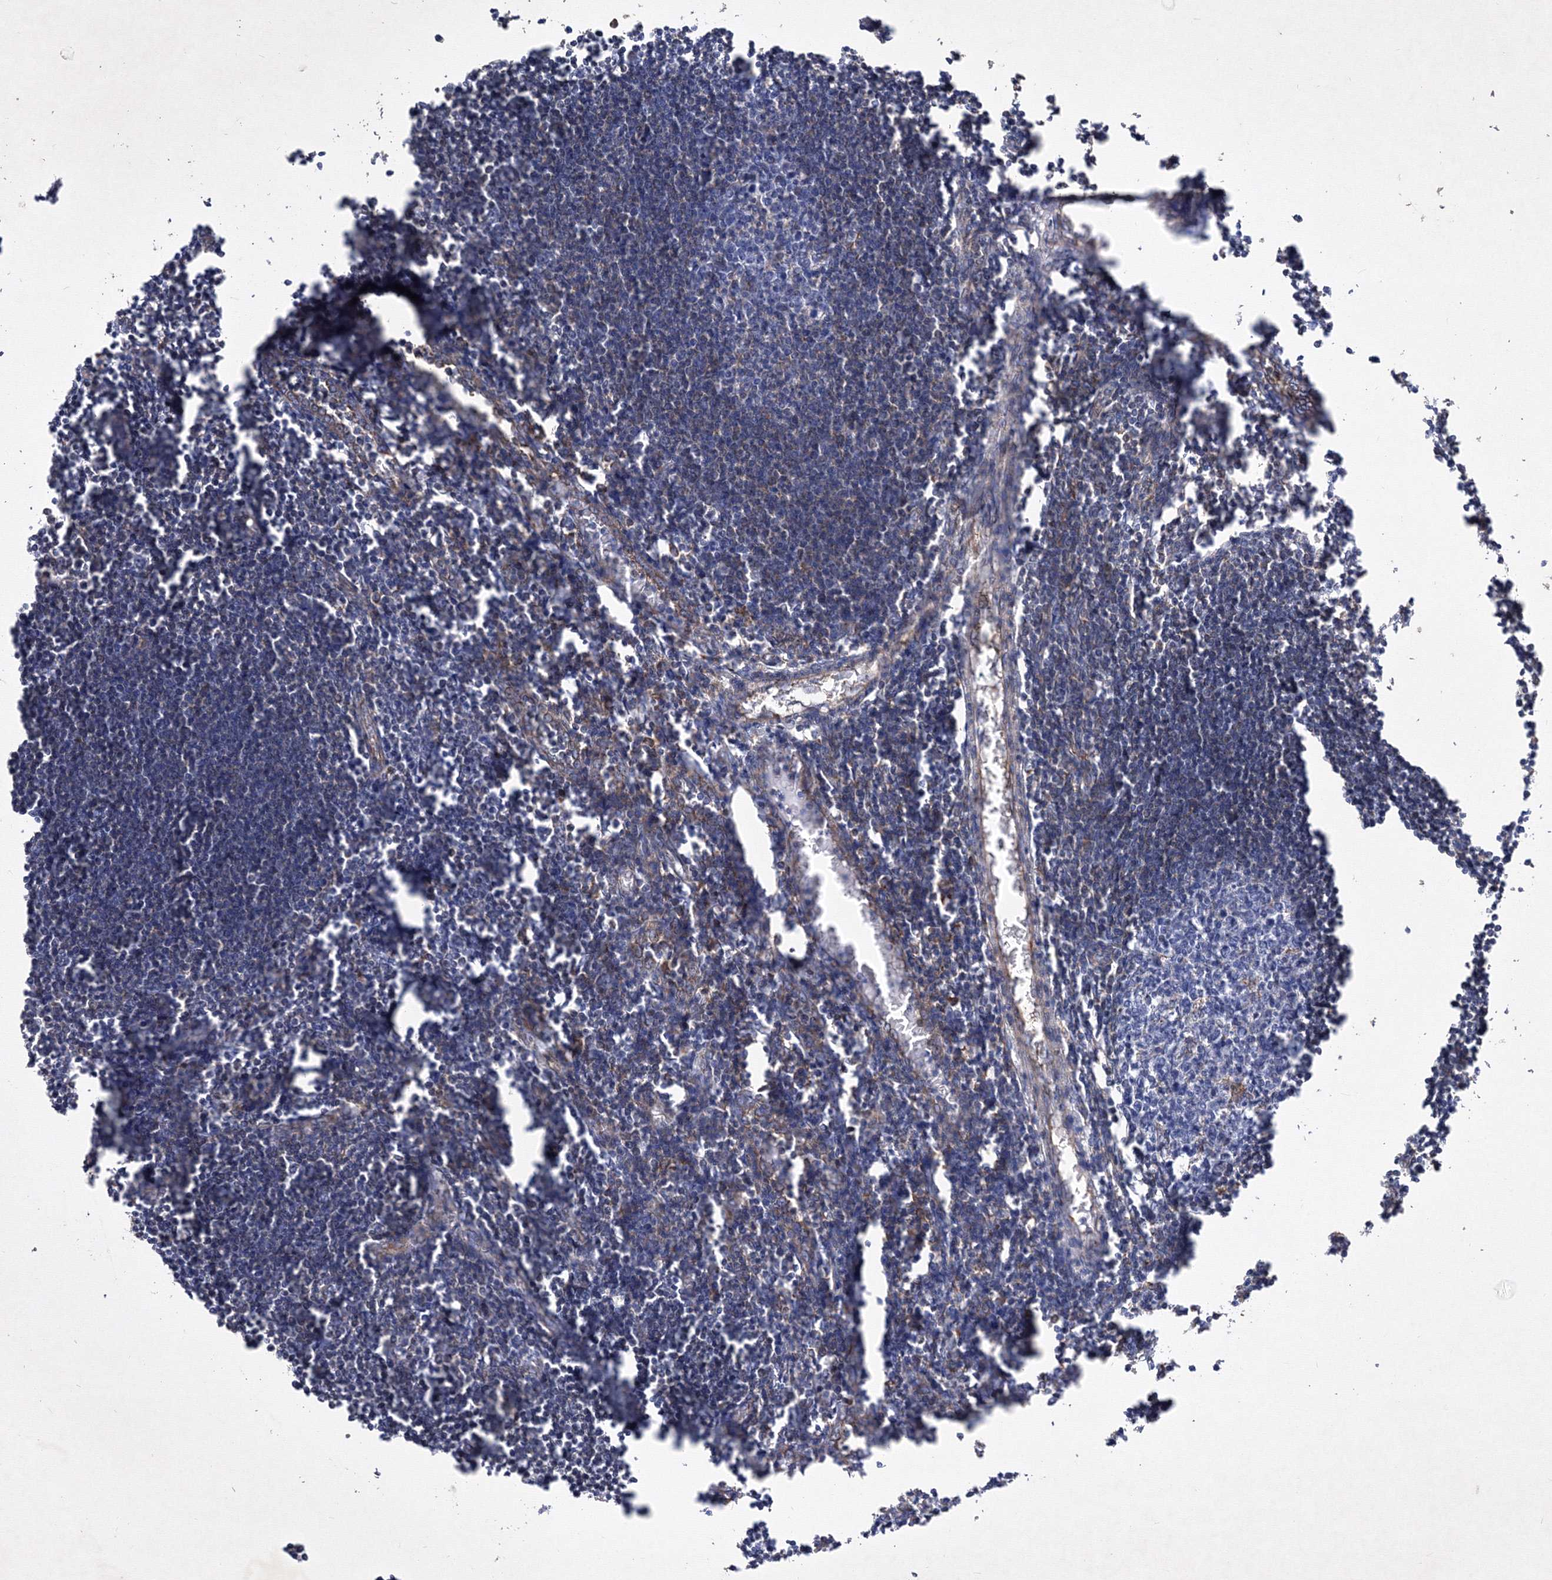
{"staining": {"intensity": "moderate", "quantity": "<25%", "location": "cytoplasmic/membranous"}, "tissue": "lymph node", "cell_type": "Germinal center cells", "image_type": "normal", "snomed": [{"axis": "morphology", "description": "Normal tissue, NOS"}, {"axis": "morphology", "description": "Malignant melanoma, Metastatic site"}, {"axis": "topography", "description": "Lymph node"}], "caption": "The micrograph demonstrates staining of unremarkable lymph node, revealing moderate cytoplasmic/membranous protein positivity (brown color) within germinal center cells. Using DAB (3,3'-diaminobenzidine) (brown) and hematoxylin (blue) stains, captured at high magnification using brightfield microscopy.", "gene": "SNX18", "patient": {"sex": "male", "age": 41}}